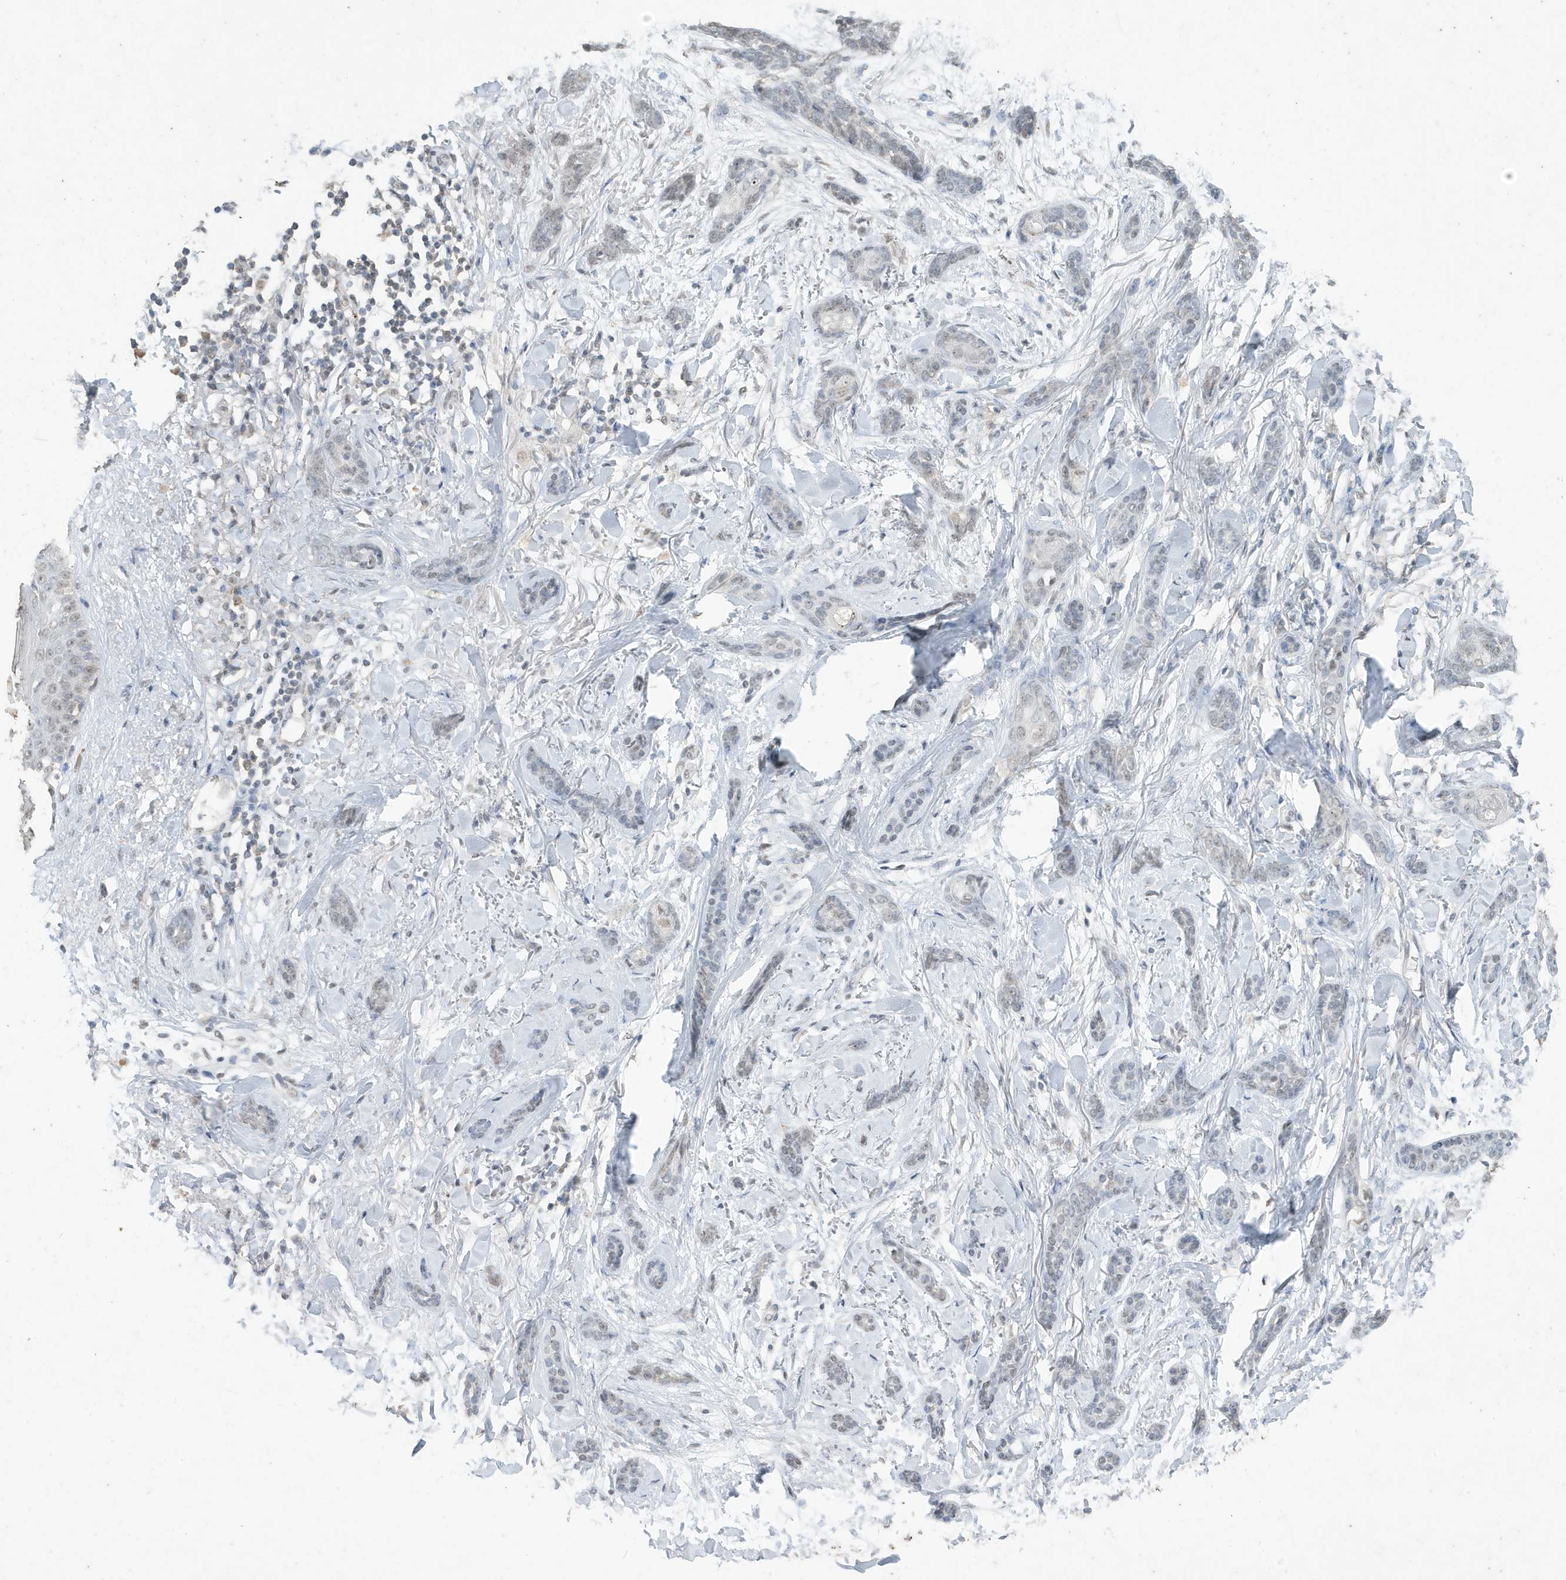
{"staining": {"intensity": "weak", "quantity": "<25%", "location": "nuclear"}, "tissue": "skin cancer", "cell_type": "Tumor cells", "image_type": "cancer", "snomed": [{"axis": "morphology", "description": "Basal cell carcinoma"}, {"axis": "morphology", "description": "Adnexal tumor, benign"}, {"axis": "topography", "description": "Skin"}], "caption": "The micrograph displays no staining of tumor cells in skin cancer.", "gene": "DEFA1", "patient": {"sex": "female", "age": 42}}